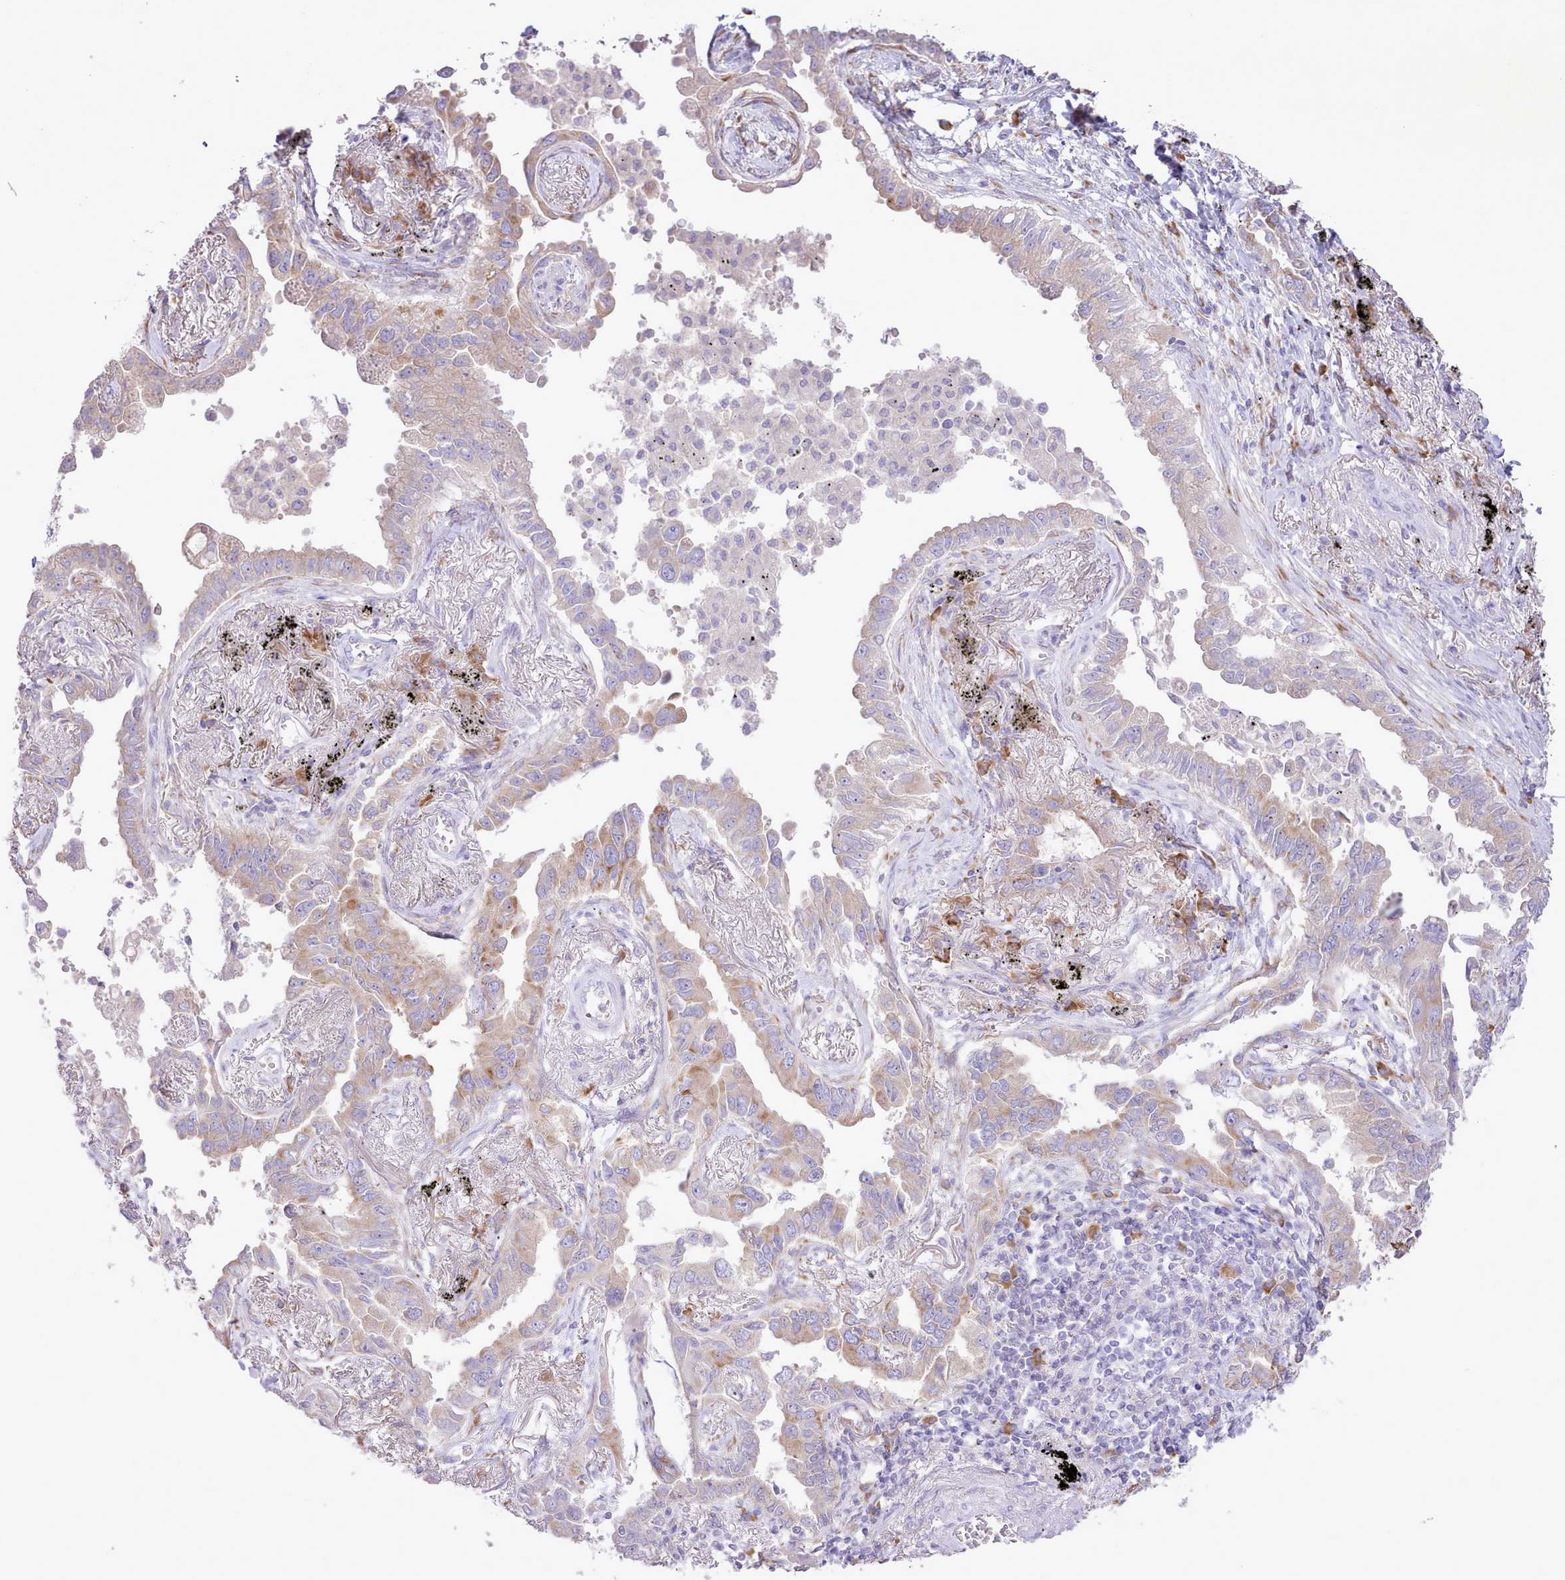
{"staining": {"intensity": "weak", "quantity": "<25%", "location": "cytoplasmic/membranous"}, "tissue": "lung cancer", "cell_type": "Tumor cells", "image_type": "cancer", "snomed": [{"axis": "morphology", "description": "Adenocarcinoma, NOS"}, {"axis": "topography", "description": "Lung"}], "caption": "Immunohistochemistry histopathology image of lung adenocarcinoma stained for a protein (brown), which demonstrates no positivity in tumor cells.", "gene": "CCL1", "patient": {"sex": "male", "age": 67}}